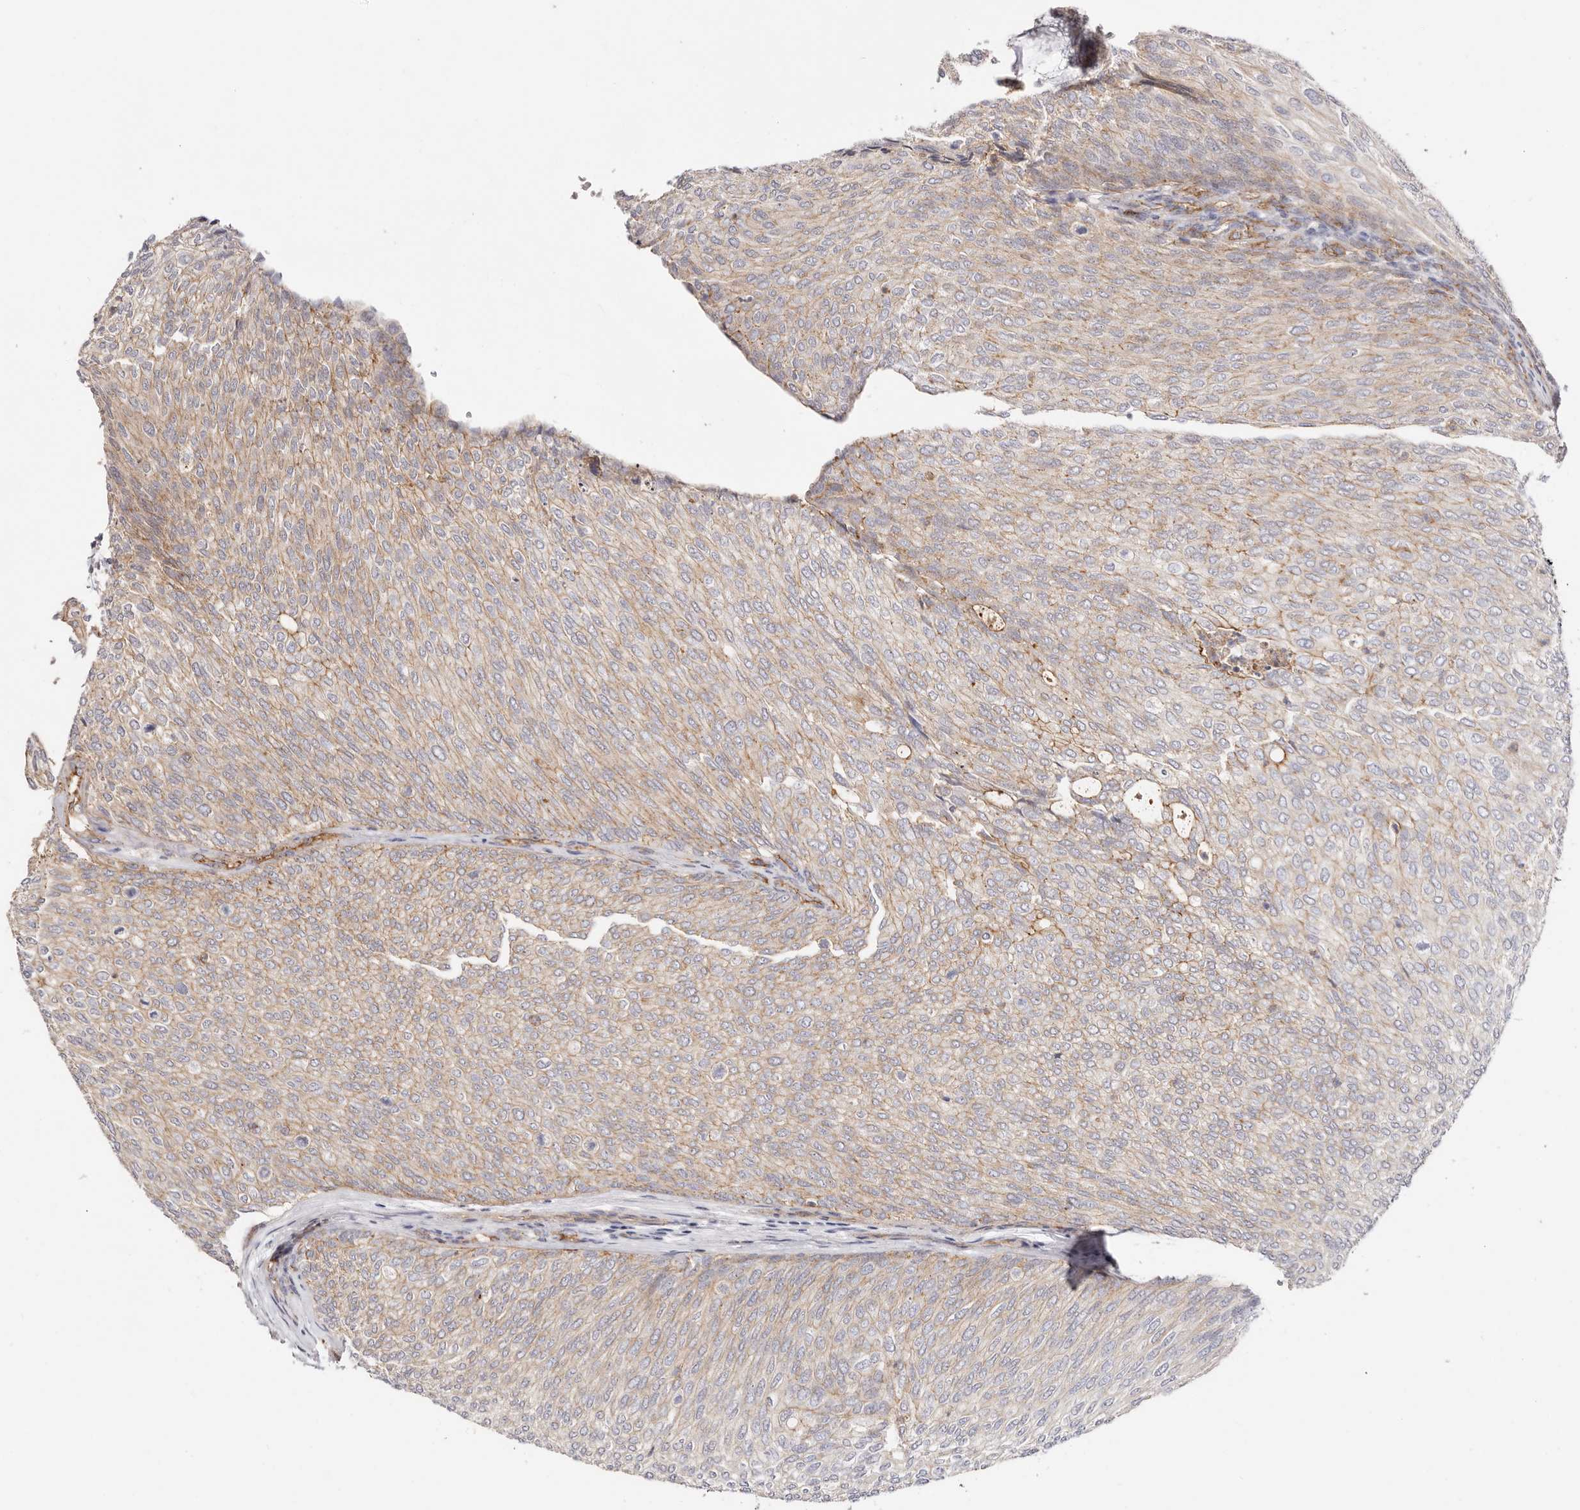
{"staining": {"intensity": "moderate", "quantity": ">75%", "location": "cytoplasmic/membranous"}, "tissue": "urothelial cancer", "cell_type": "Tumor cells", "image_type": "cancer", "snomed": [{"axis": "morphology", "description": "Urothelial carcinoma, Low grade"}, {"axis": "topography", "description": "Urinary bladder"}], "caption": "Tumor cells show medium levels of moderate cytoplasmic/membranous expression in about >75% of cells in urothelial cancer.", "gene": "SLC35B2", "patient": {"sex": "female", "age": 79}}